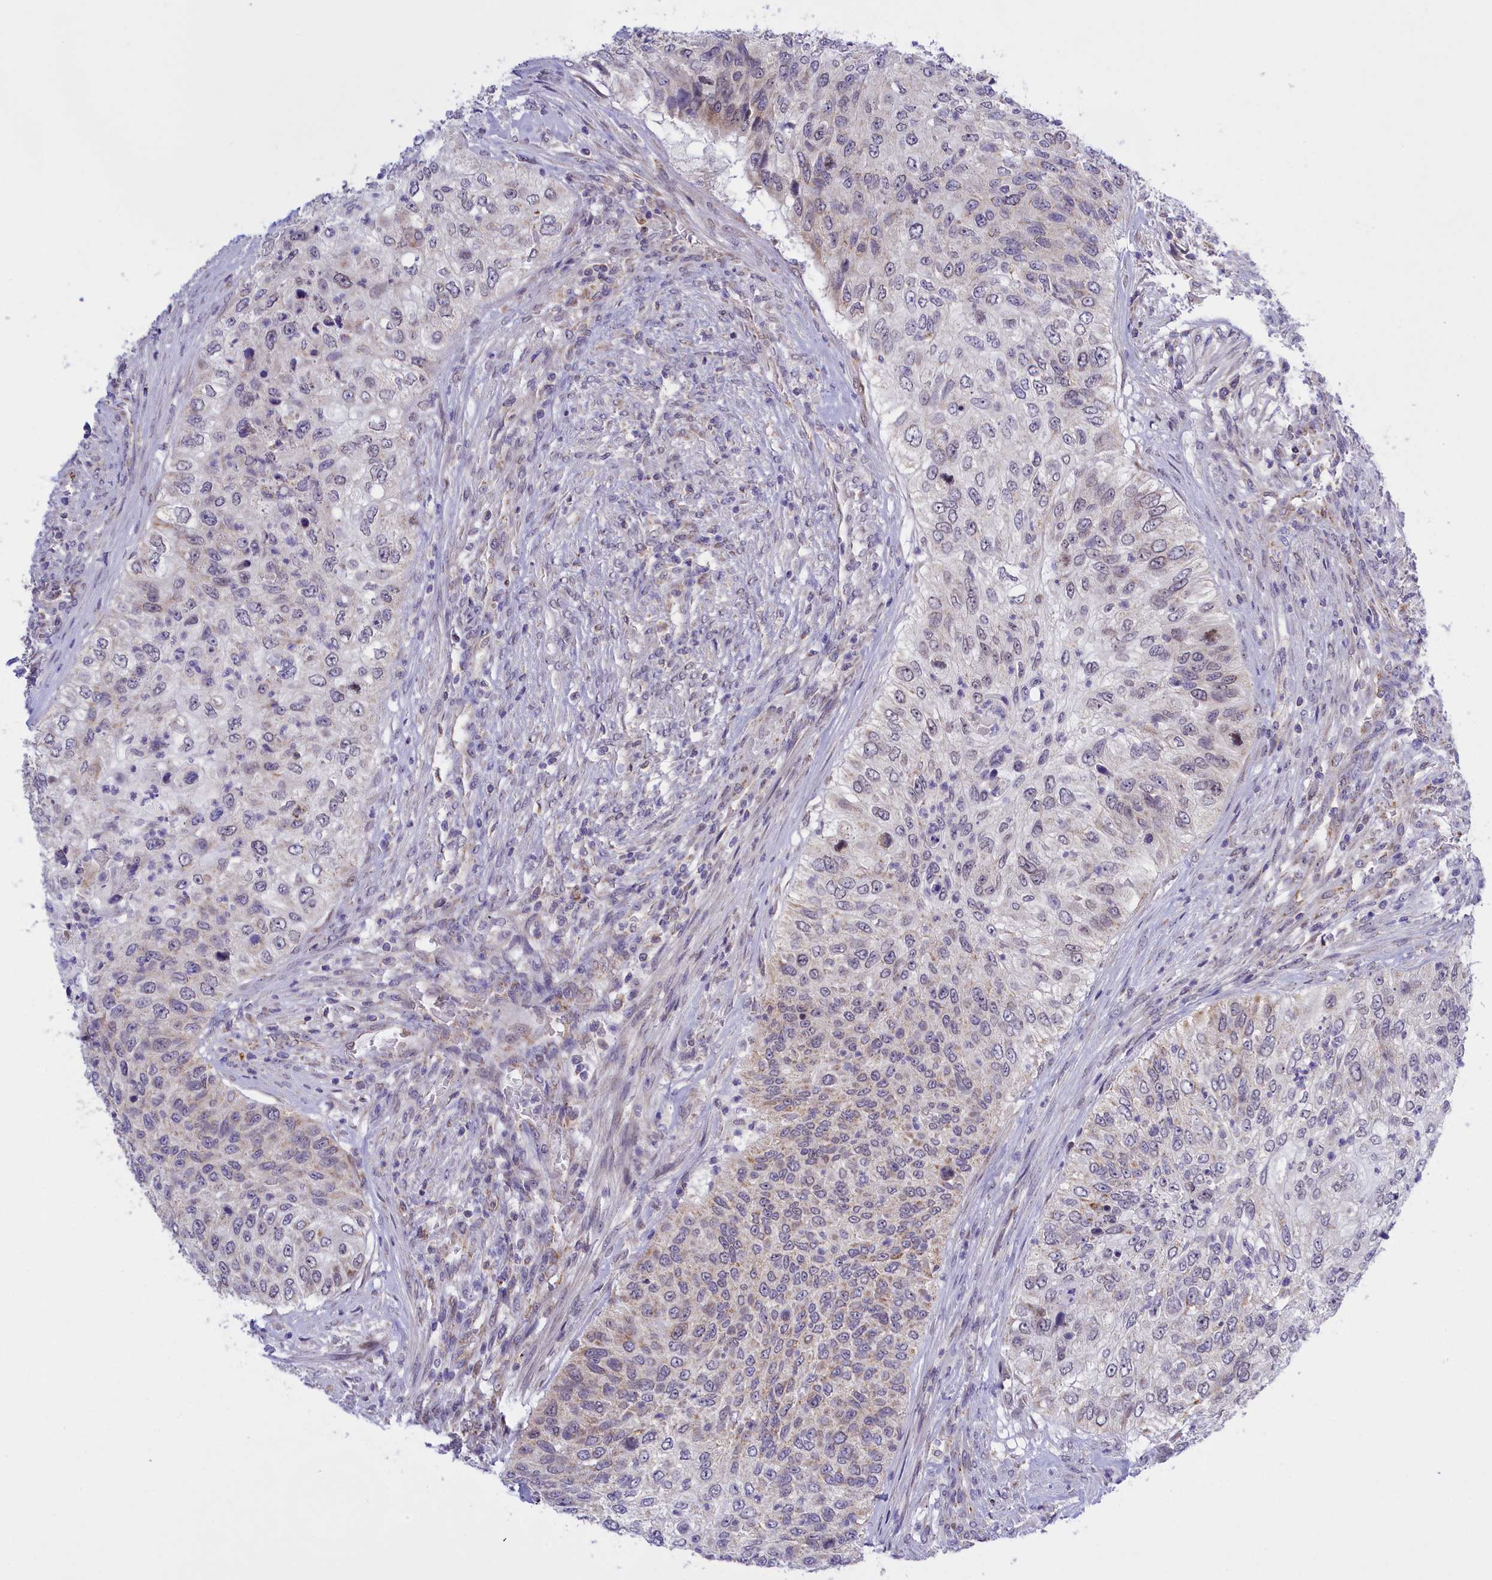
{"staining": {"intensity": "weak", "quantity": "<25%", "location": "cytoplasmic/membranous"}, "tissue": "urothelial cancer", "cell_type": "Tumor cells", "image_type": "cancer", "snomed": [{"axis": "morphology", "description": "Urothelial carcinoma, High grade"}, {"axis": "topography", "description": "Urinary bladder"}], "caption": "Tumor cells are negative for brown protein staining in urothelial cancer.", "gene": "FAM149B1", "patient": {"sex": "female", "age": 60}}